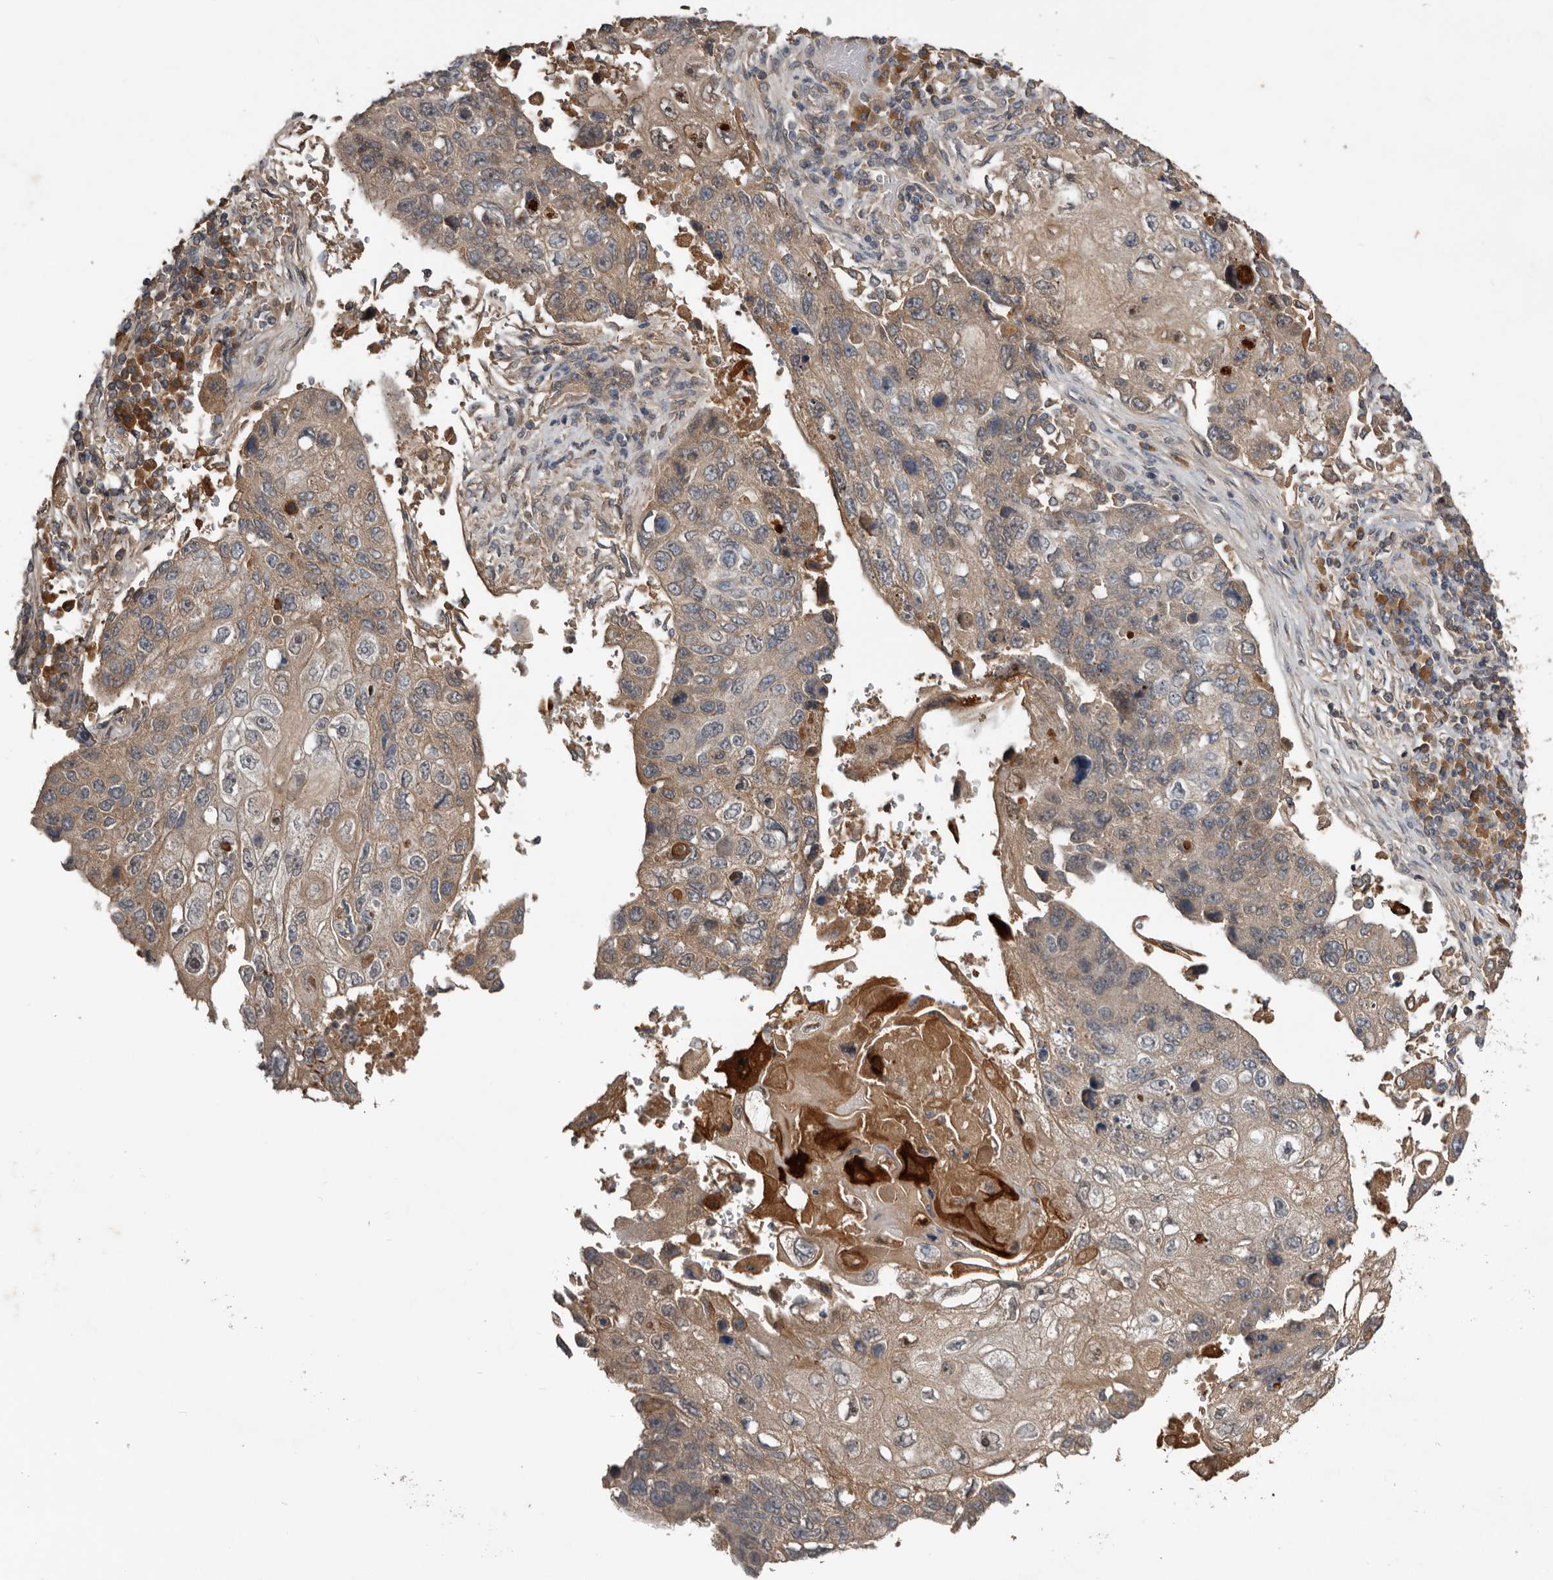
{"staining": {"intensity": "moderate", "quantity": "25%-75%", "location": "cytoplasmic/membranous"}, "tissue": "lung cancer", "cell_type": "Tumor cells", "image_type": "cancer", "snomed": [{"axis": "morphology", "description": "Squamous cell carcinoma, NOS"}, {"axis": "topography", "description": "Lung"}], "caption": "Protein expression analysis of human lung squamous cell carcinoma reveals moderate cytoplasmic/membranous expression in about 25%-75% of tumor cells.", "gene": "NMUR1", "patient": {"sex": "male", "age": 61}}